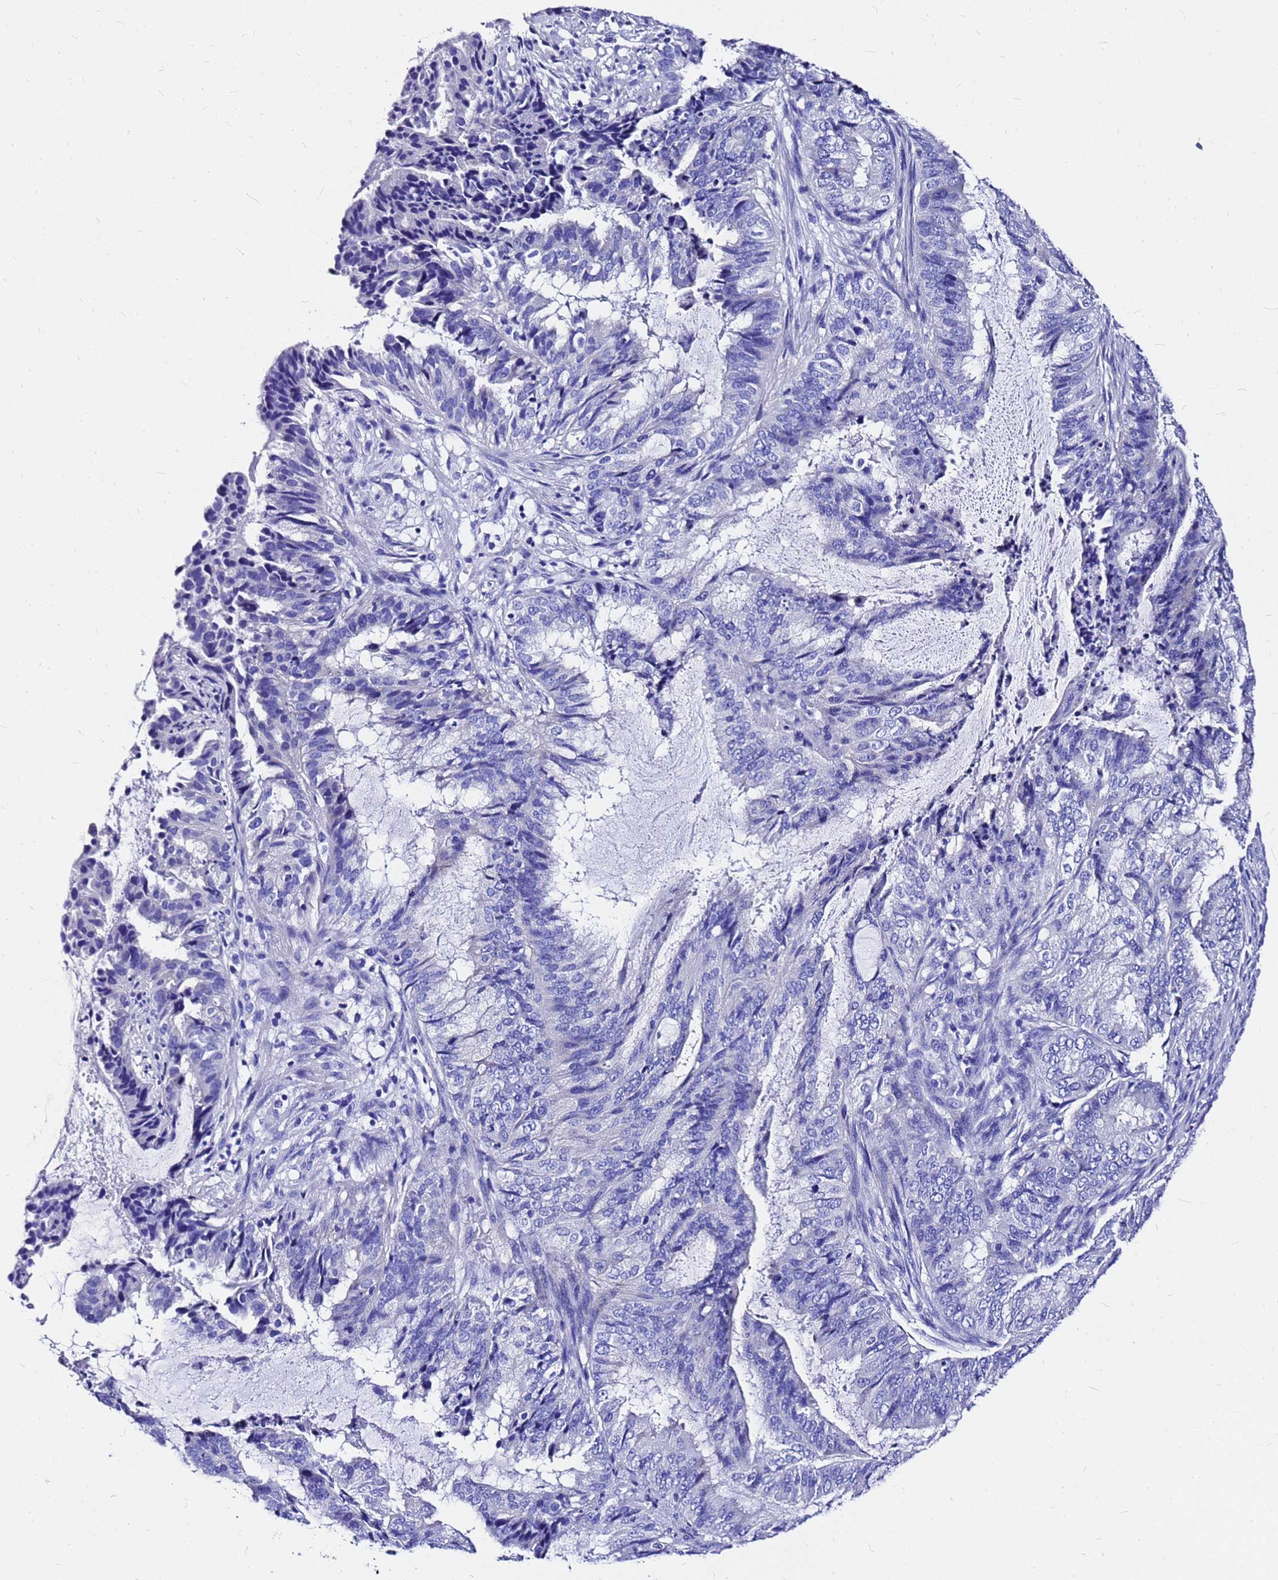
{"staining": {"intensity": "negative", "quantity": "none", "location": "none"}, "tissue": "endometrial cancer", "cell_type": "Tumor cells", "image_type": "cancer", "snomed": [{"axis": "morphology", "description": "Adenocarcinoma, NOS"}, {"axis": "topography", "description": "Endometrium"}], "caption": "Photomicrograph shows no significant protein expression in tumor cells of endometrial cancer.", "gene": "HERC4", "patient": {"sex": "female", "age": 51}}